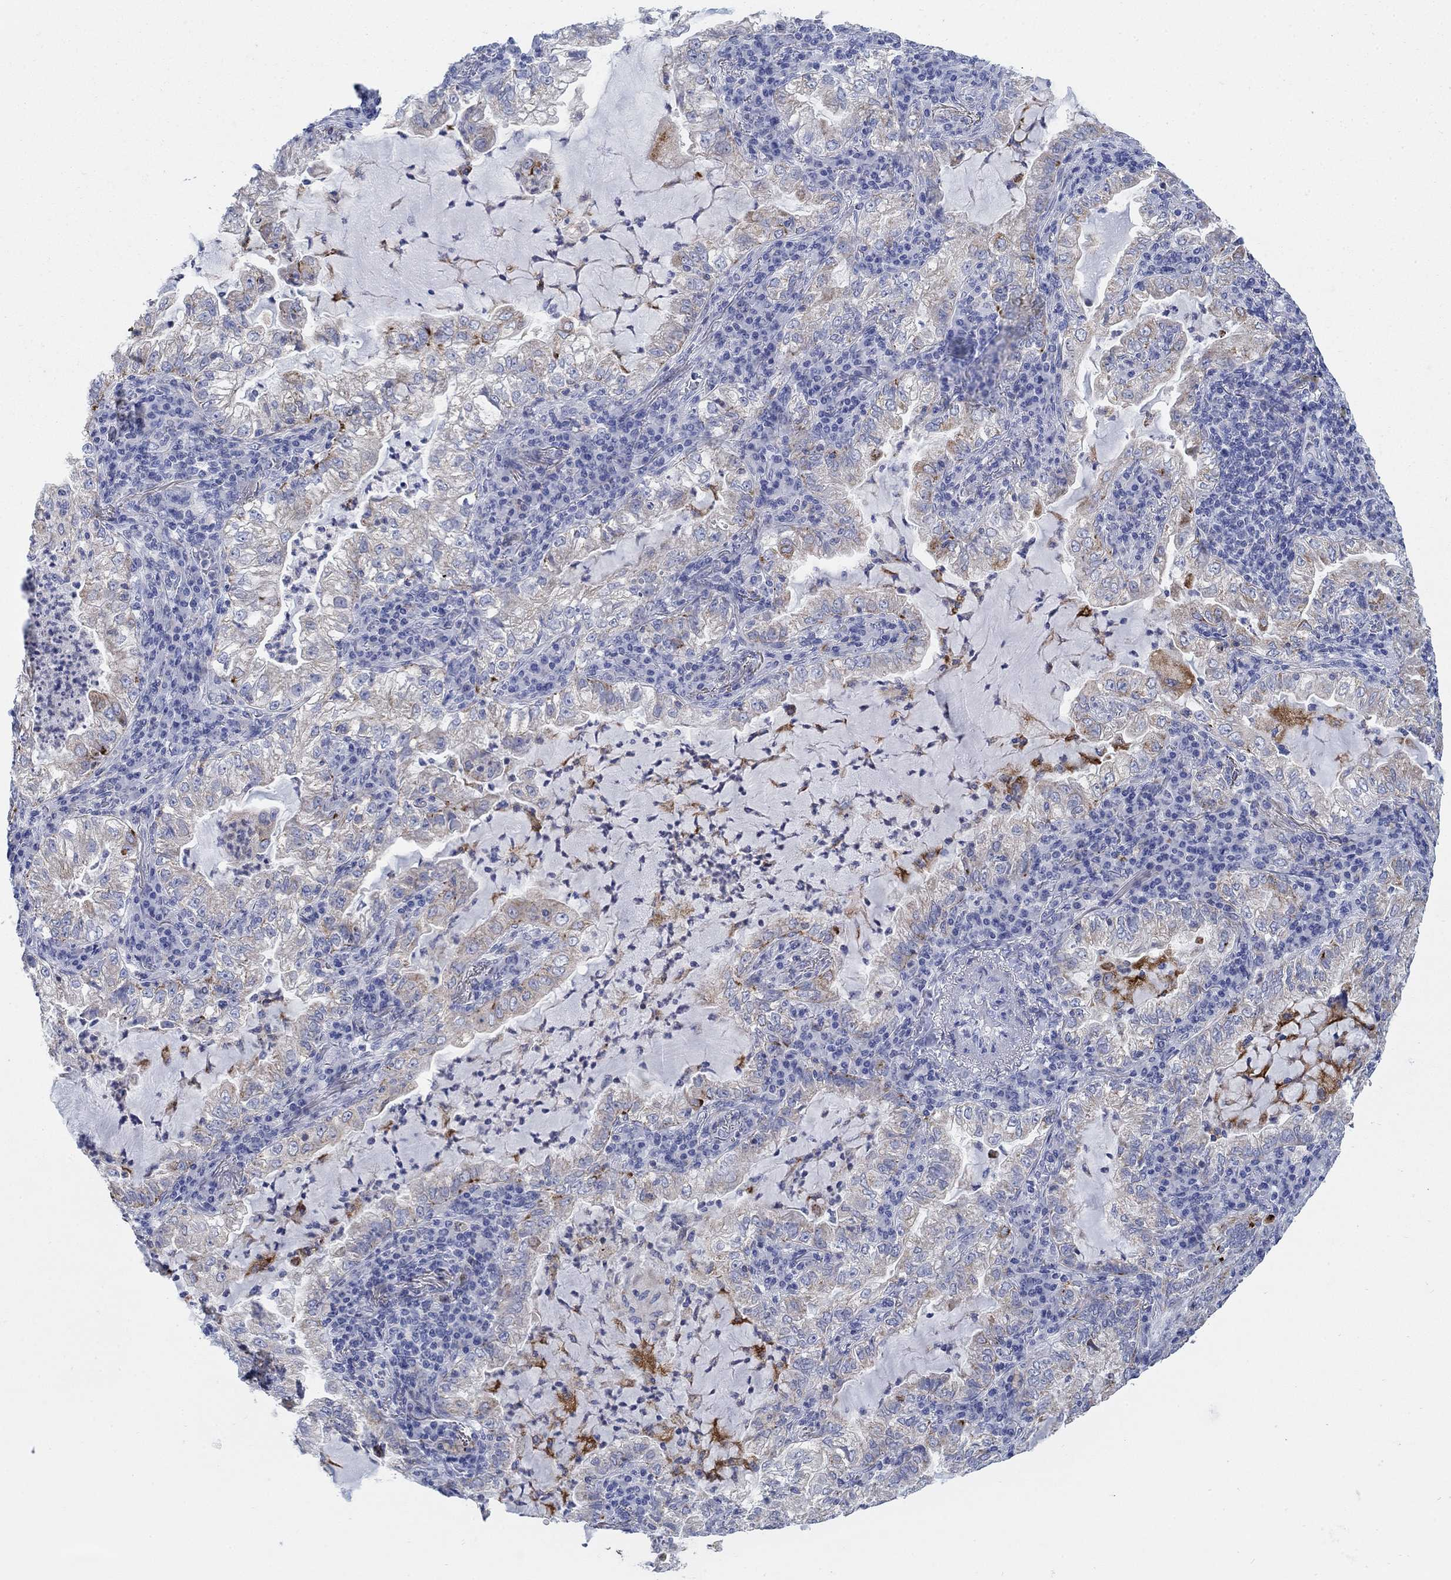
{"staining": {"intensity": "negative", "quantity": "none", "location": "none"}, "tissue": "lung cancer", "cell_type": "Tumor cells", "image_type": "cancer", "snomed": [{"axis": "morphology", "description": "Adenocarcinoma, NOS"}, {"axis": "topography", "description": "Lung"}], "caption": "High magnification brightfield microscopy of lung adenocarcinoma stained with DAB (brown) and counterstained with hematoxylin (blue): tumor cells show no significant positivity.", "gene": "SCCPDH", "patient": {"sex": "female", "age": 73}}